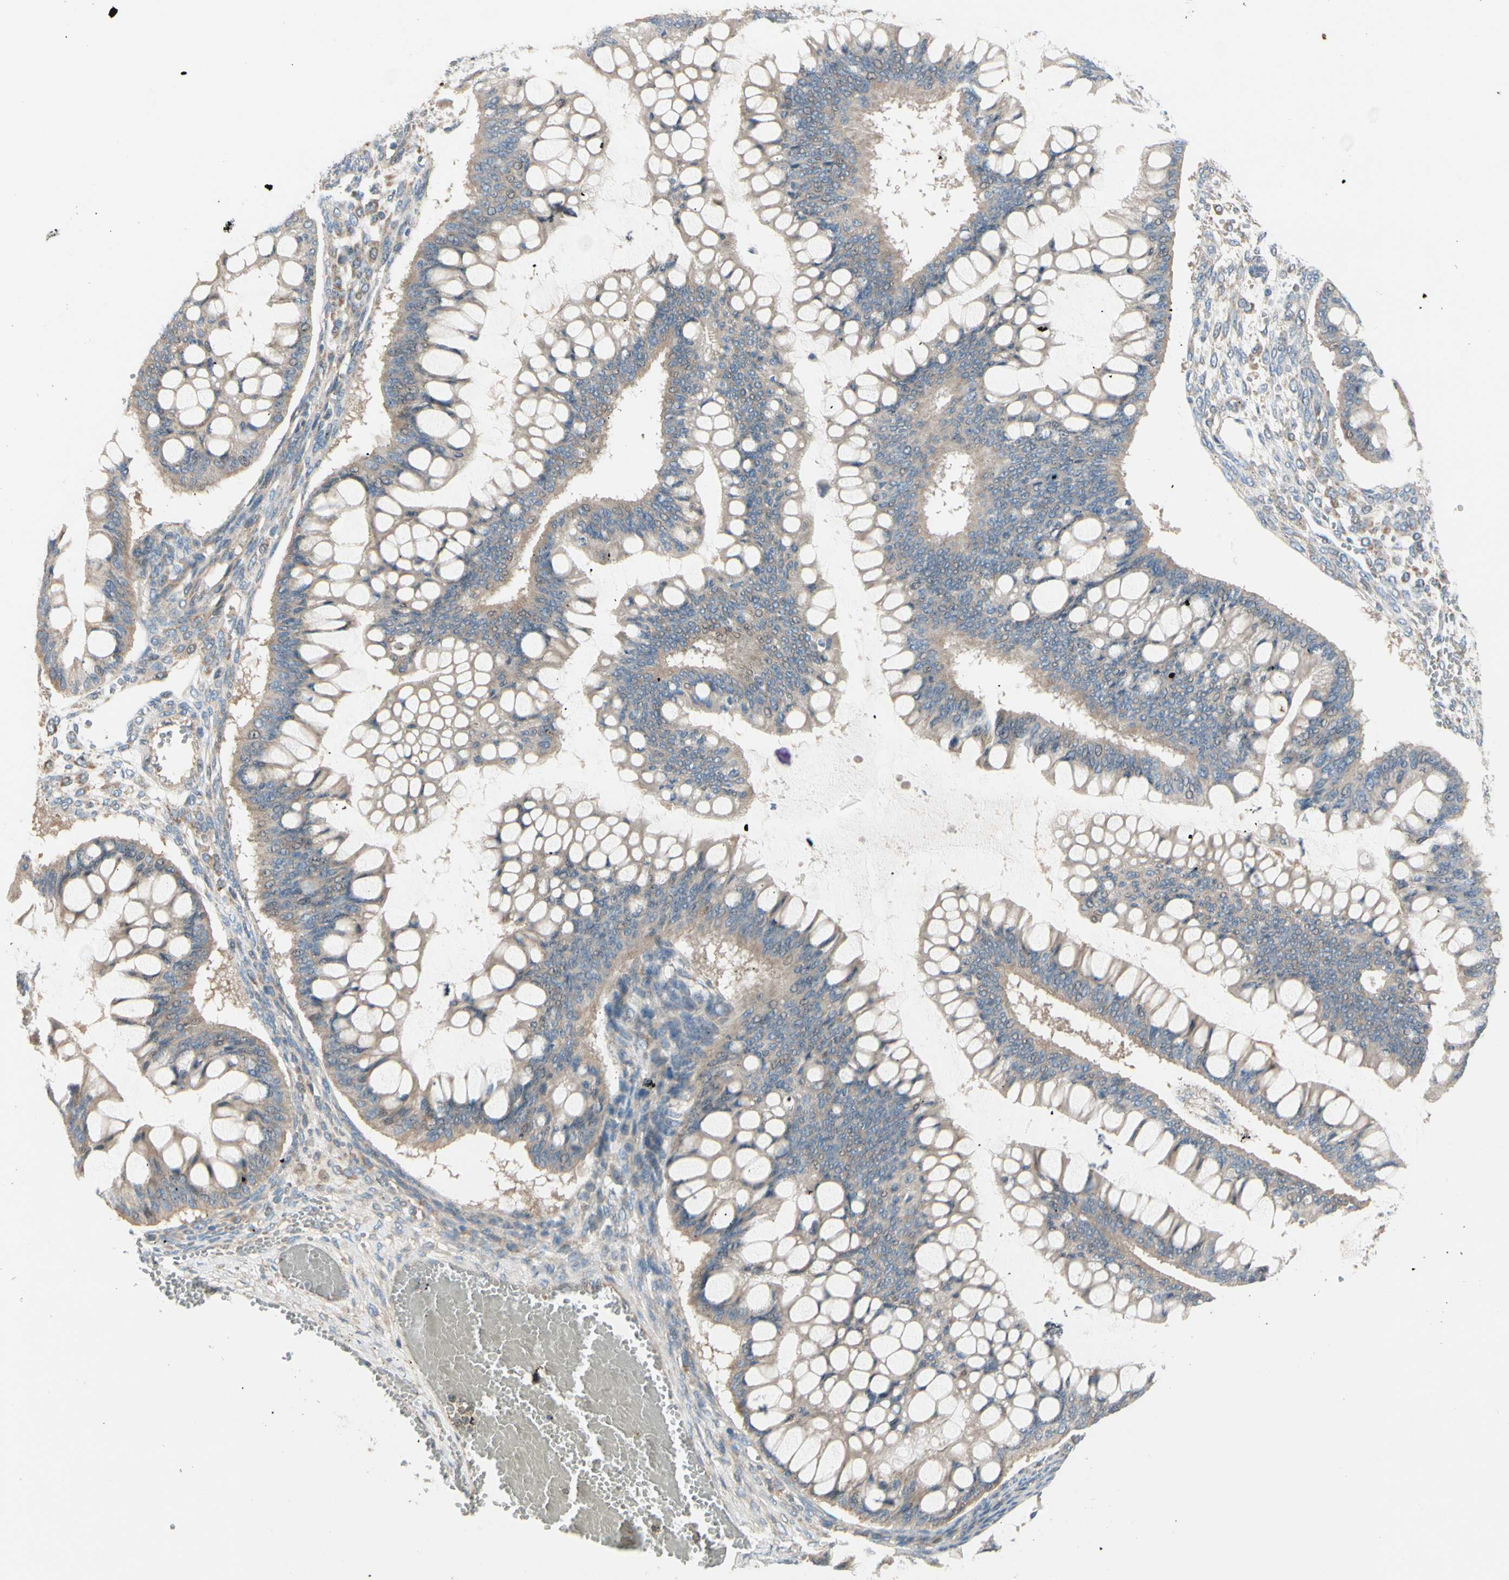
{"staining": {"intensity": "weak", "quantity": ">75%", "location": "cytoplasmic/membranous"}, "tissue": "ovarian cancer", "cell_type": "Tumor cells", "image_type": "cancer", "snomed": [{"axis": "morphology", "description": "Cystadenocarcinoma, mucinous, NOS"}, {"axis": "topography", "description": "Ovary"}], "caption": "Tumor cells show weak cytoplasmic/membranous expression in approximately >75% of cells in mucinous cystadenocarcinoma (ovarian).", "gene": "EPHA3", "patient": {"sex": "female", "age": 73}}